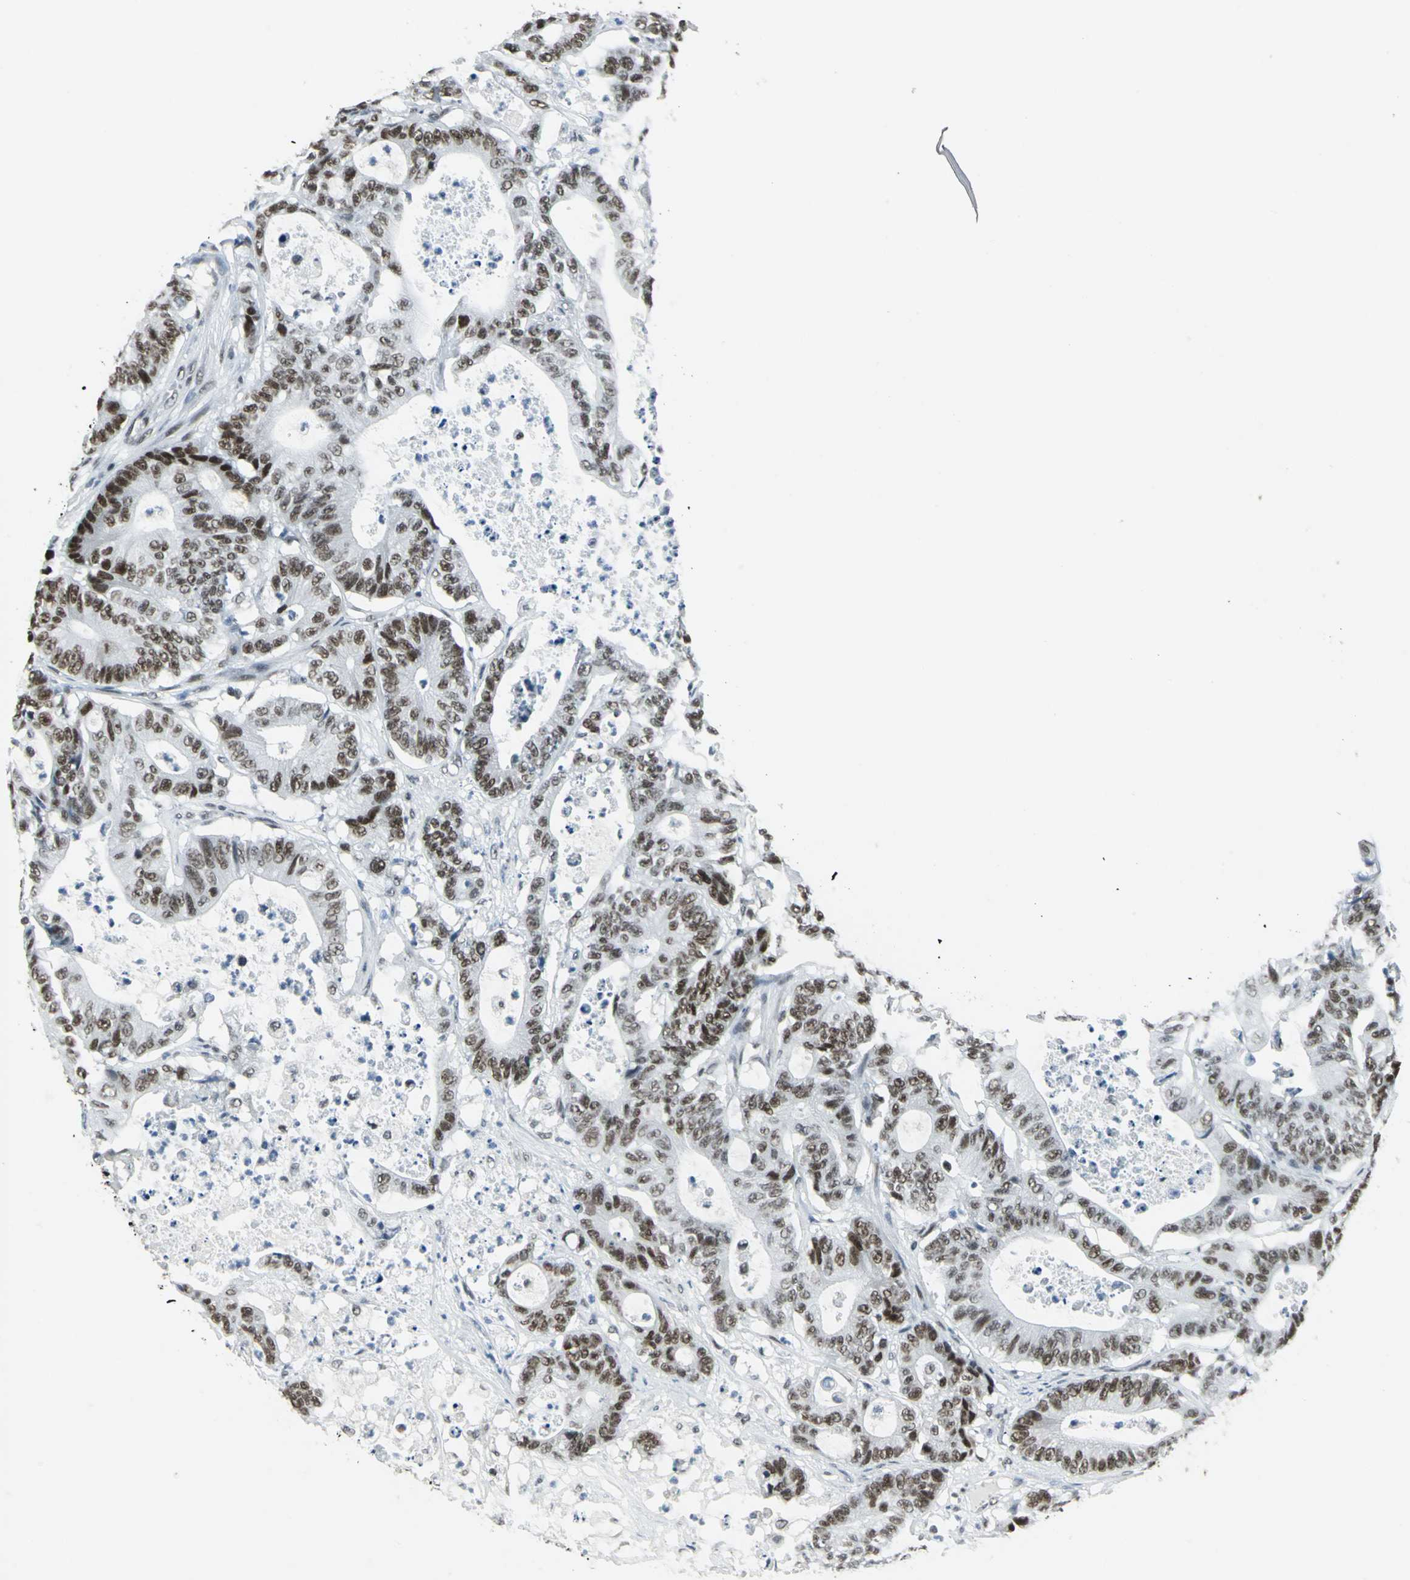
{"staining": {"intensity": "strong", "quantity": ">75%", "location": "nuclear"}, "tissue": "colorectal cancer", "cell_type": "Tumor cells", "image_type": "cancer", "snomed": [{"axis": "morphology", "description": "Adenocarcinoma, NOS"}, {"axis": "topography", "description": "Colon"}], "caption": "Colorectal adenocarcinoma was stained to show a protein in brown. There is high levels of strong nuclear positivity in approximately >75% of tumor cells.", "gene": "ADNP", "patient": {"sex": "female", "age": 84}}